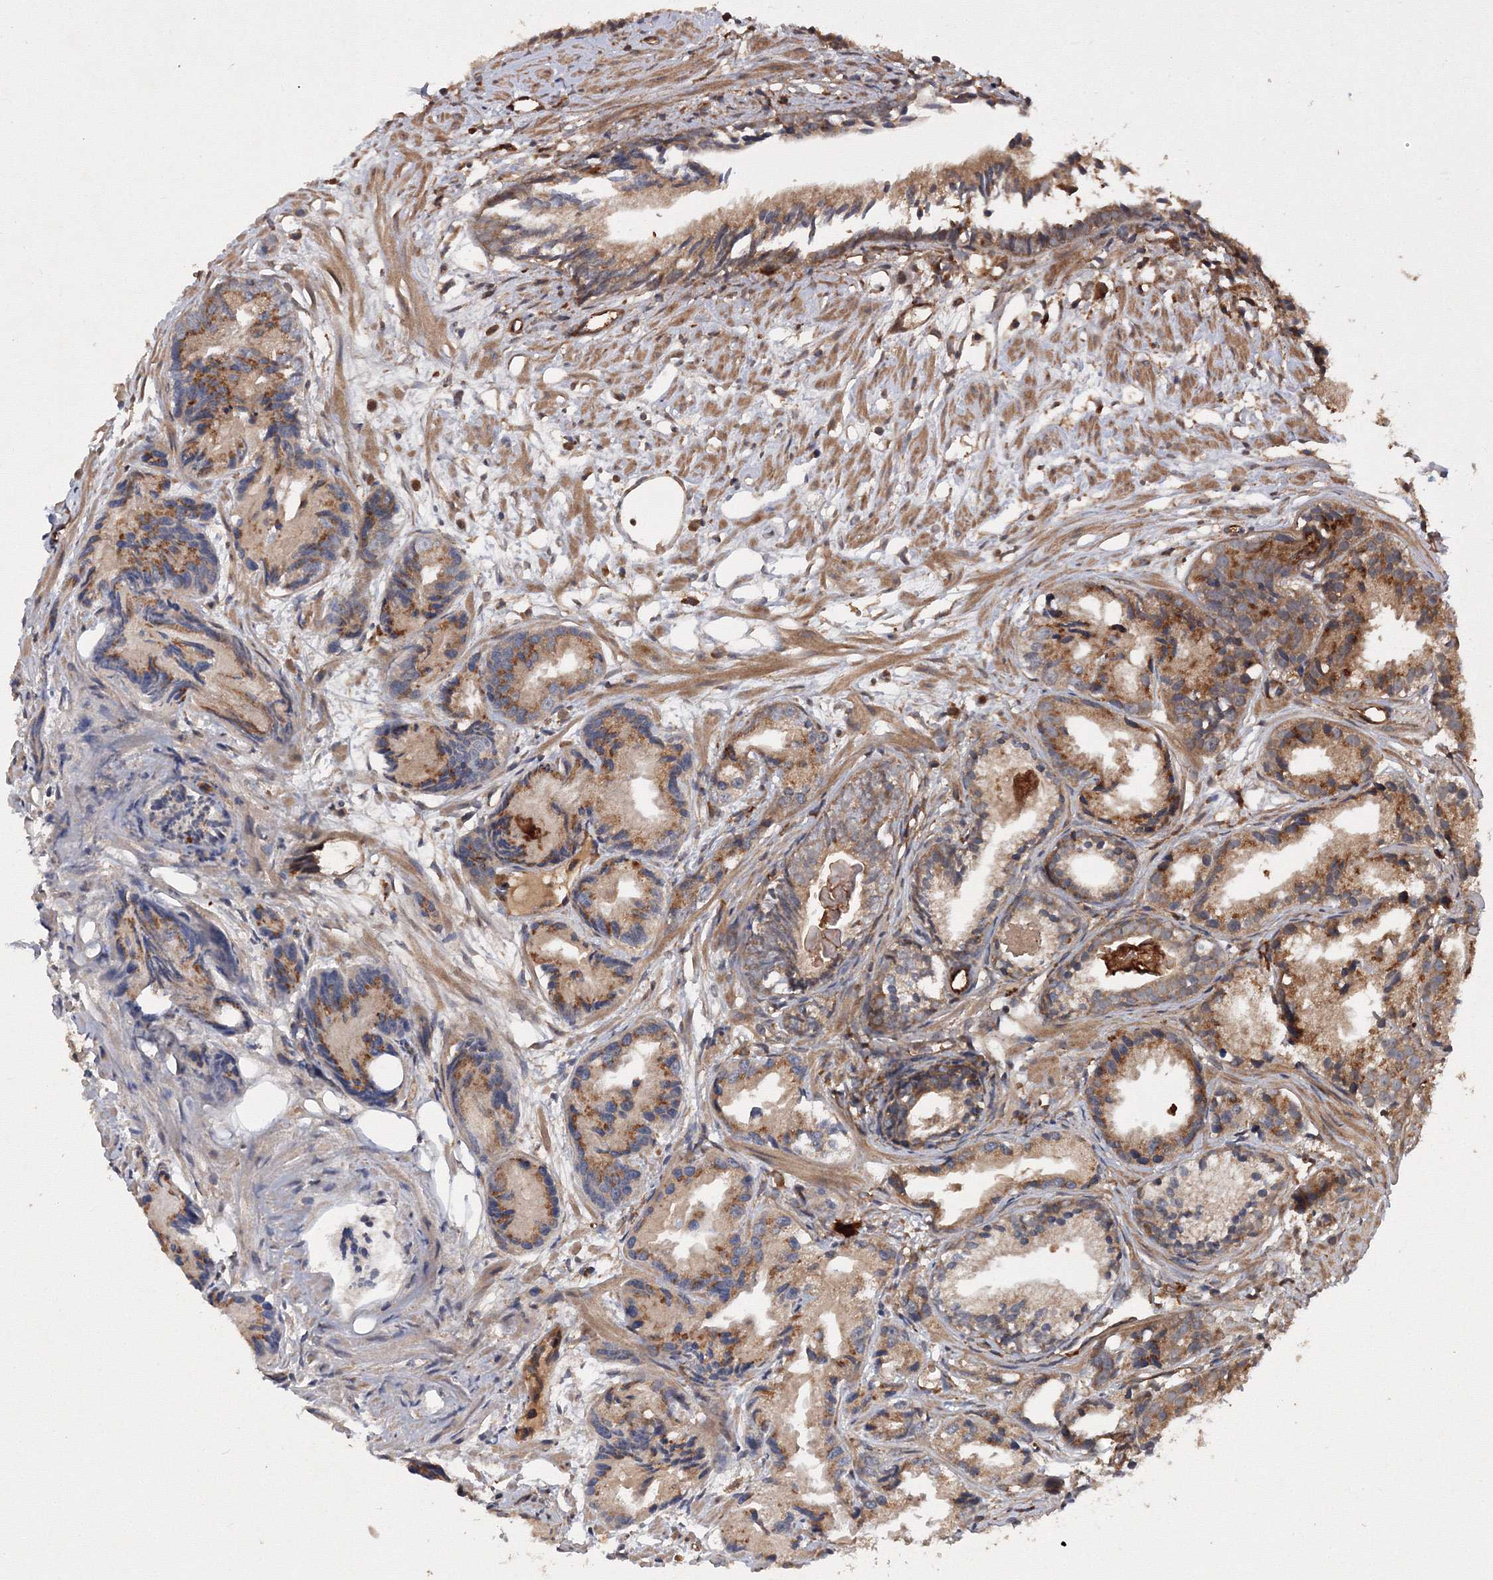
{"staining": {"intensity": "moderate", "quantity": "25%-75%", "location": "cytoplasmic/membranous"}, "tissue": "prostate cancer", "cell_type": "Tumor cells", "image_type": "cancer", "snomed": [{"axis": "morphology", "description": "Adenocarcinoma, Low grade"}, {"axis": "topography", "description": "Prostate"}], "caption": "IHC (DAB (3,3'-diaminobenzidine)) staining of human prostate cancer demonstrates moderate cytoplasmic/membranous protein positivity in about 25%-75% of tumor cells. The protein is stained brown, and the nuclei are stained in blue (DAB IHC with brightfield microscopy, high magnification).", "gene": "ATG3", "patient": {"sex": "male", "age": 88}}